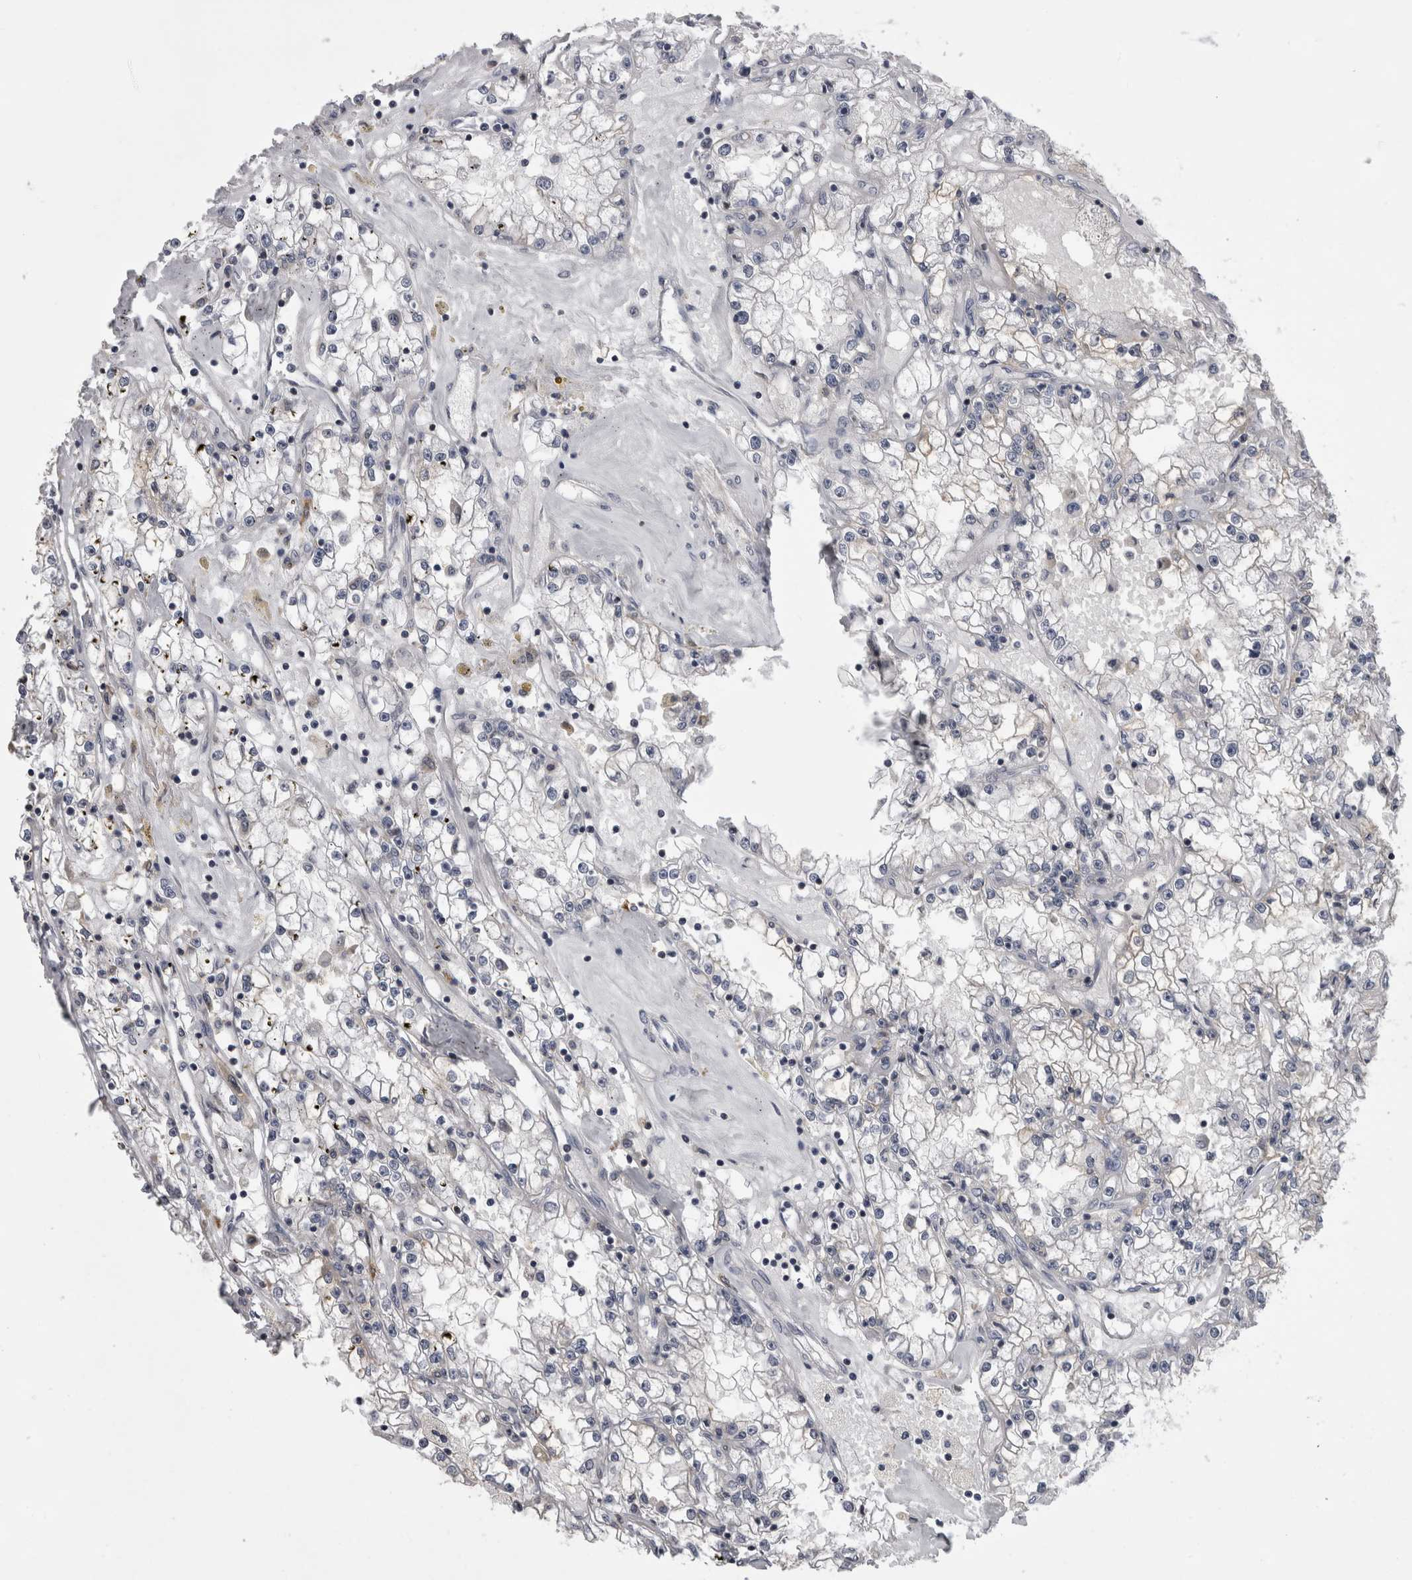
{"staining": {"intensity": "negative", "quantity": "none", "location": "none"}, "tissue": "renal cancer", "cell_type": "Tumor cells", "image_type": "cancer", "snomed": [{"axis": "morphology", "description": "Adenocarcinoma, NOS"}, {"axis": "topography", "description": "Kidney"}], "caption": "Immunohistochemical staining of renal adenocarcinoma reveals no significant staining in tumor cells.", "gene": "AFMID", "patient": {"sex": "male", "age": 56}}